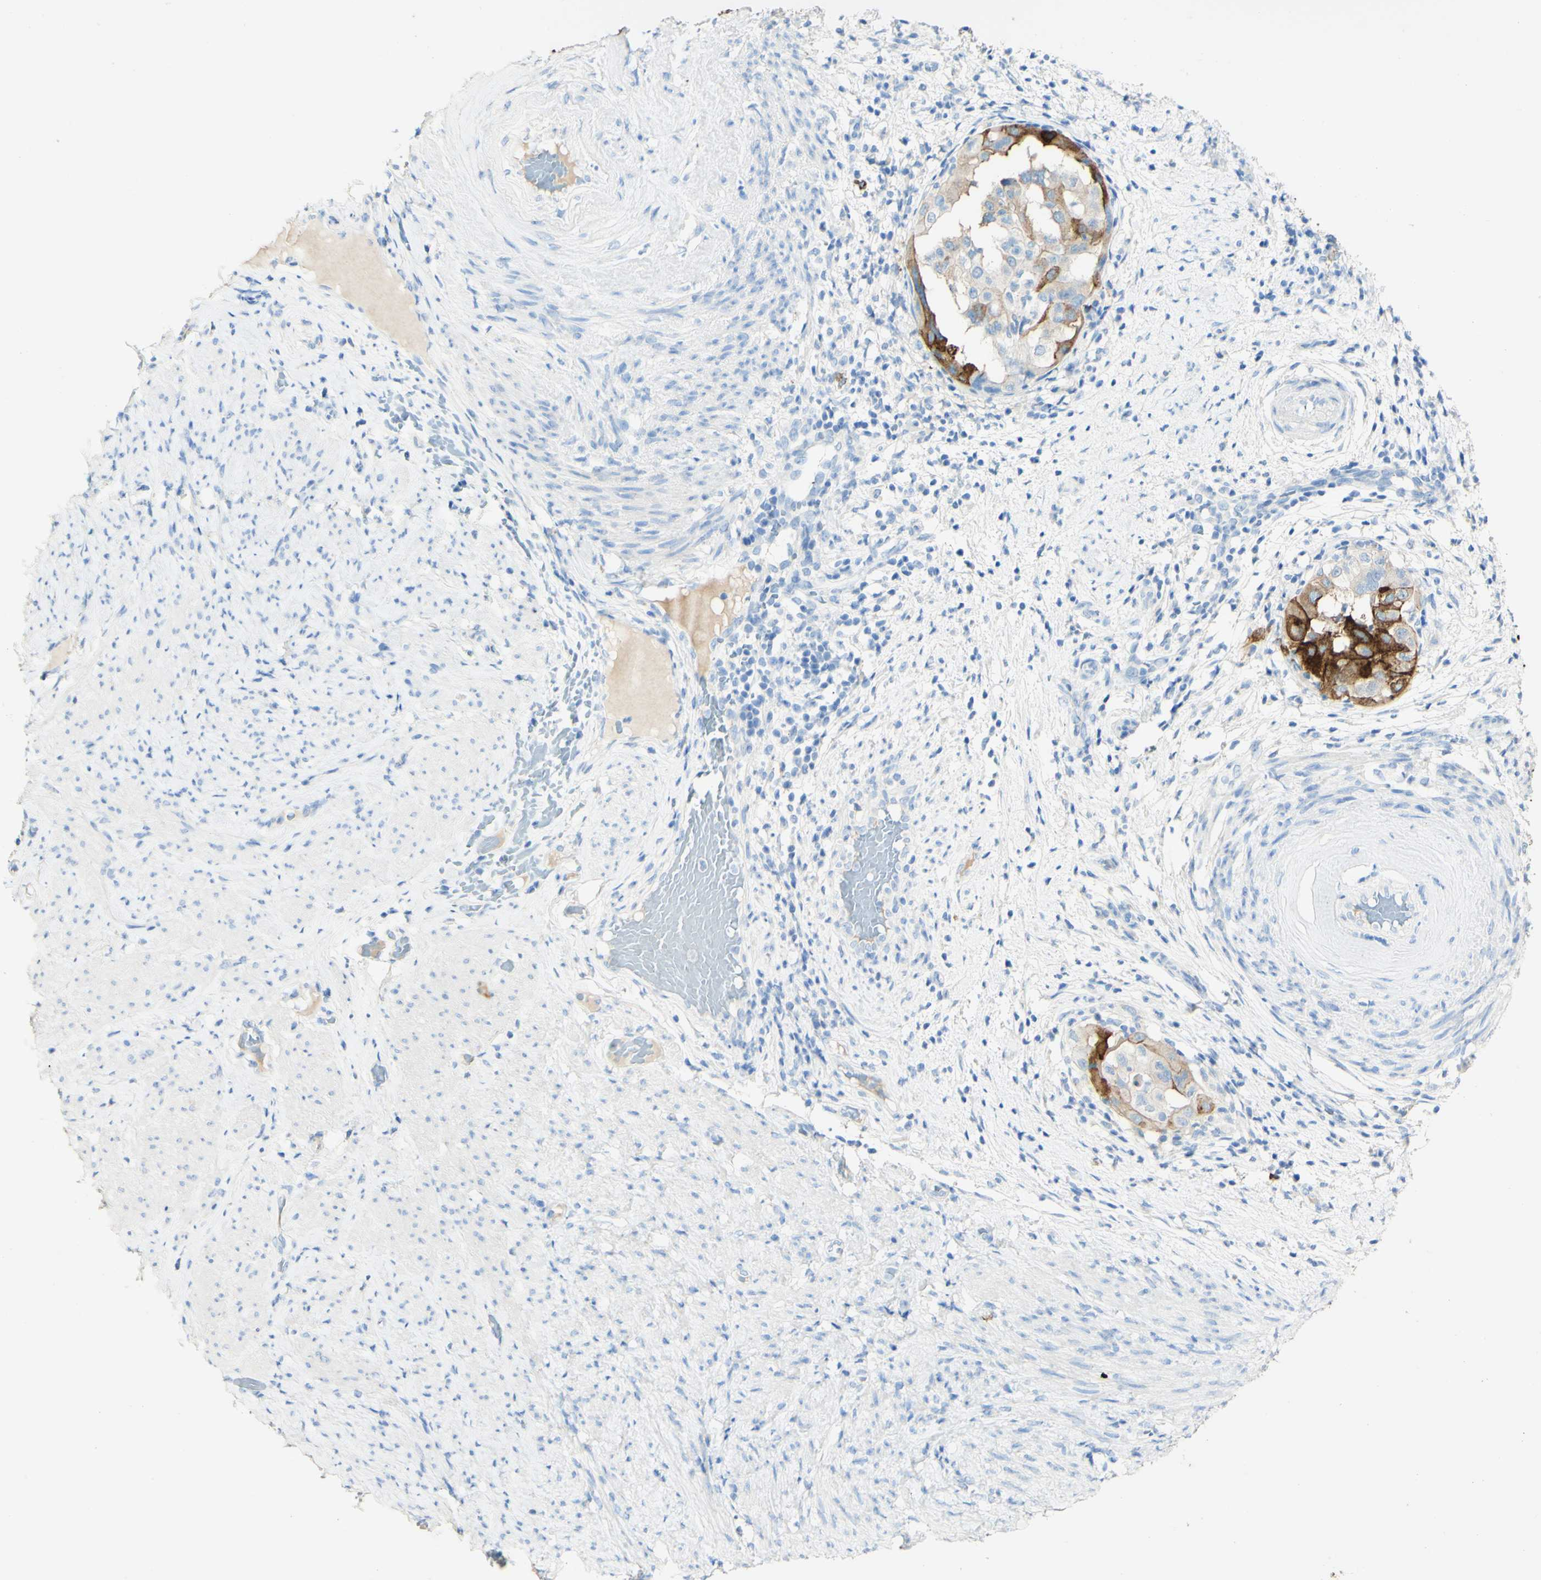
{"staining": {"intensity": "strong", "quantity": "25%-75%", "location": "cytoplasmic/membranous"}, "tissue": "endometrial cancer", "cell_type": "Tumor cells", "image_type": "cancer", "snomed": [{"axis": "morphology", "description": "Adenocarcinoma, NOS"}, {"axis": "topography", "description": "Endometrium"}], "caption": "Tumor cells display strong cytoplasmic/membranous expression in approximately 25%-75% of cells in endometrial cancer.", "gene": "PIGR", "patient": {"sex": "female", "age": 85}}